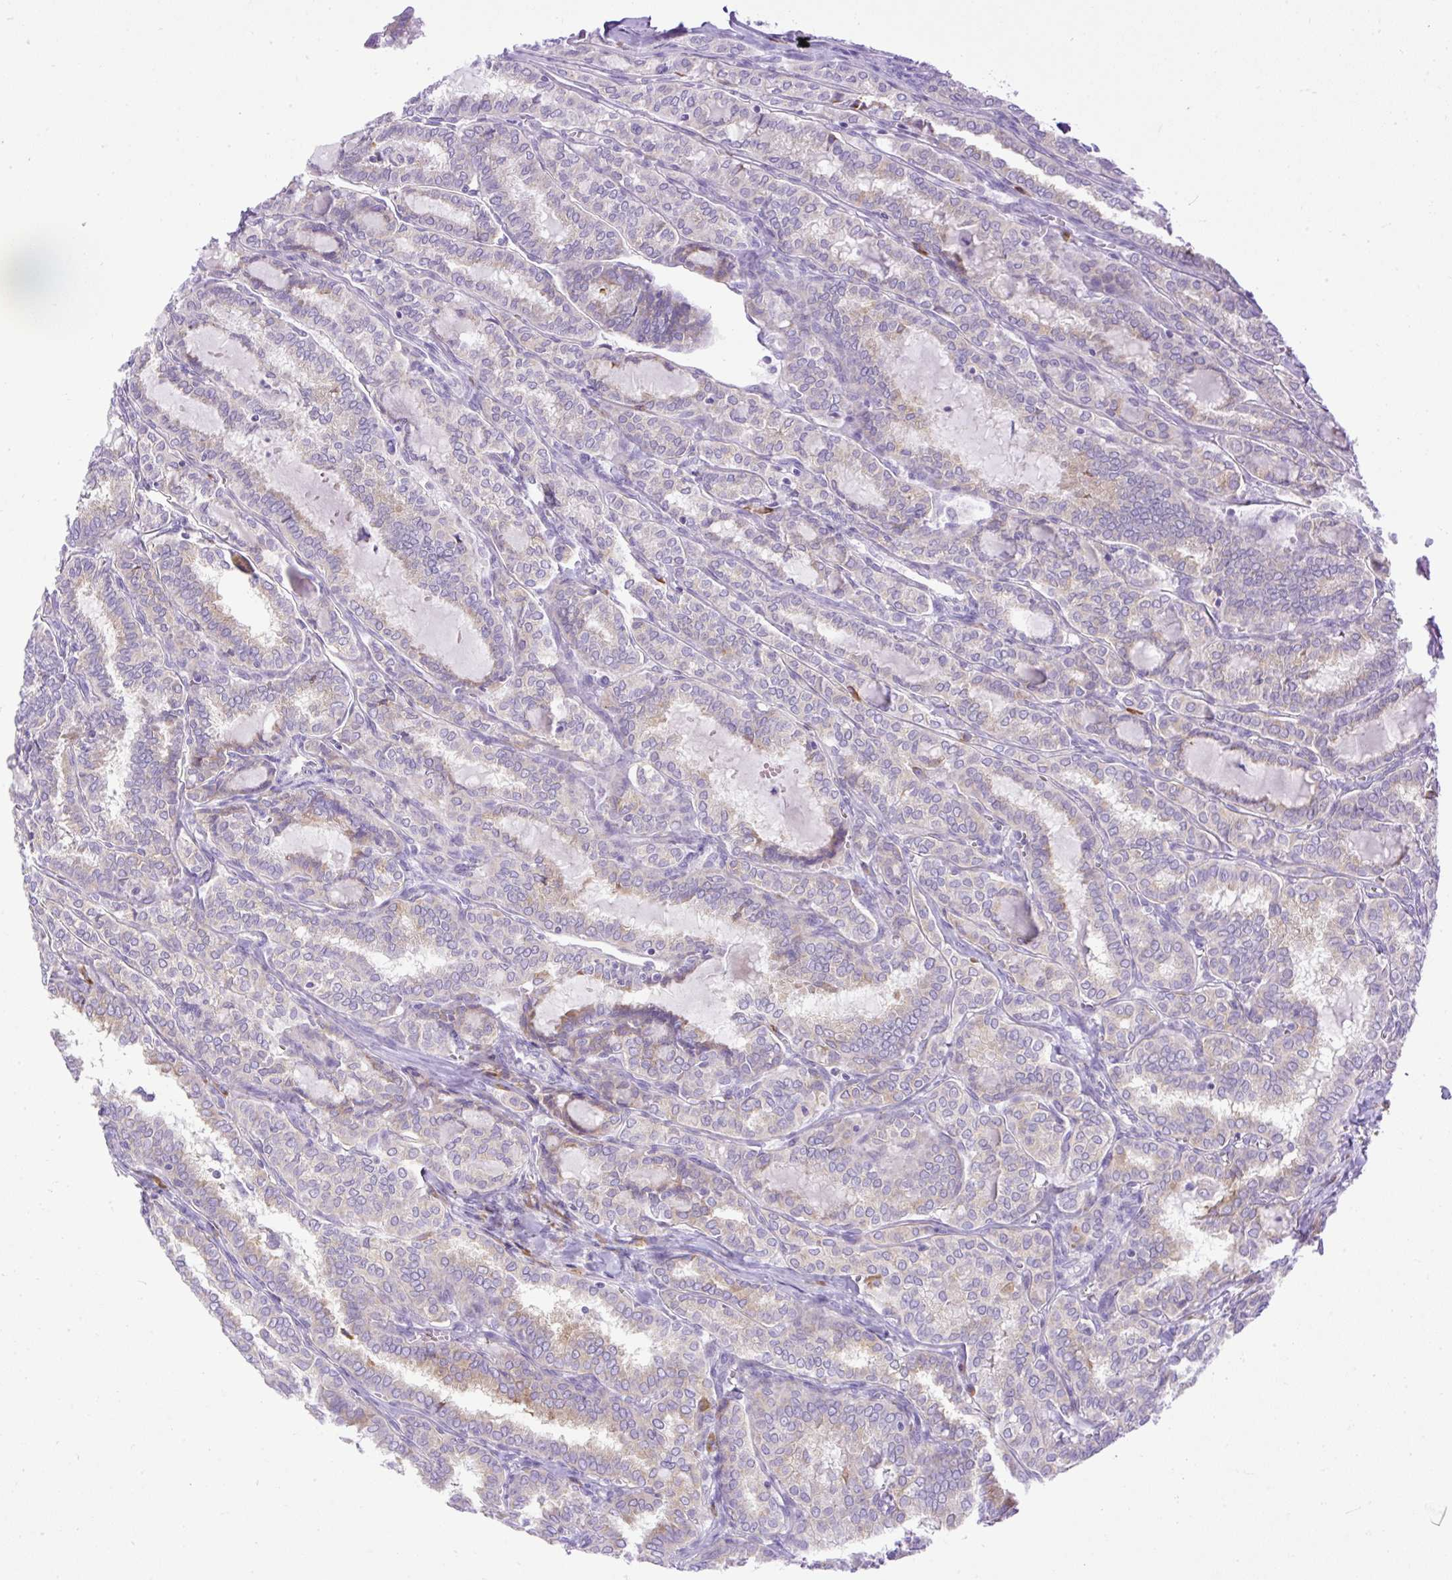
{"staining": {"intensity": "weak", "quantity": "25%-75%", "location": "cytoplasmic/membranous"}, "tissue": "thyroid cancer", "cell_type": "Tumor cells", "image_type": "cancer", "snomed": [{"axis": "morphology", "description": "Papillary adenocarcinoma, NOS"}, {"axis": "topography", "description": "Thyroid gland"}], "caption": "A high-resolution histopathology image shows immunohistochemistry (IHC) staining of thyroid cancer, which exhibits weak cytoplasmic/membranous positivity in approximately 25%-75% of tumor cells. The protein is shown in brown color, while the nuclei are stained blue.", "gene": "SYBU", "patient": {"sex": "female", "age": 30}}